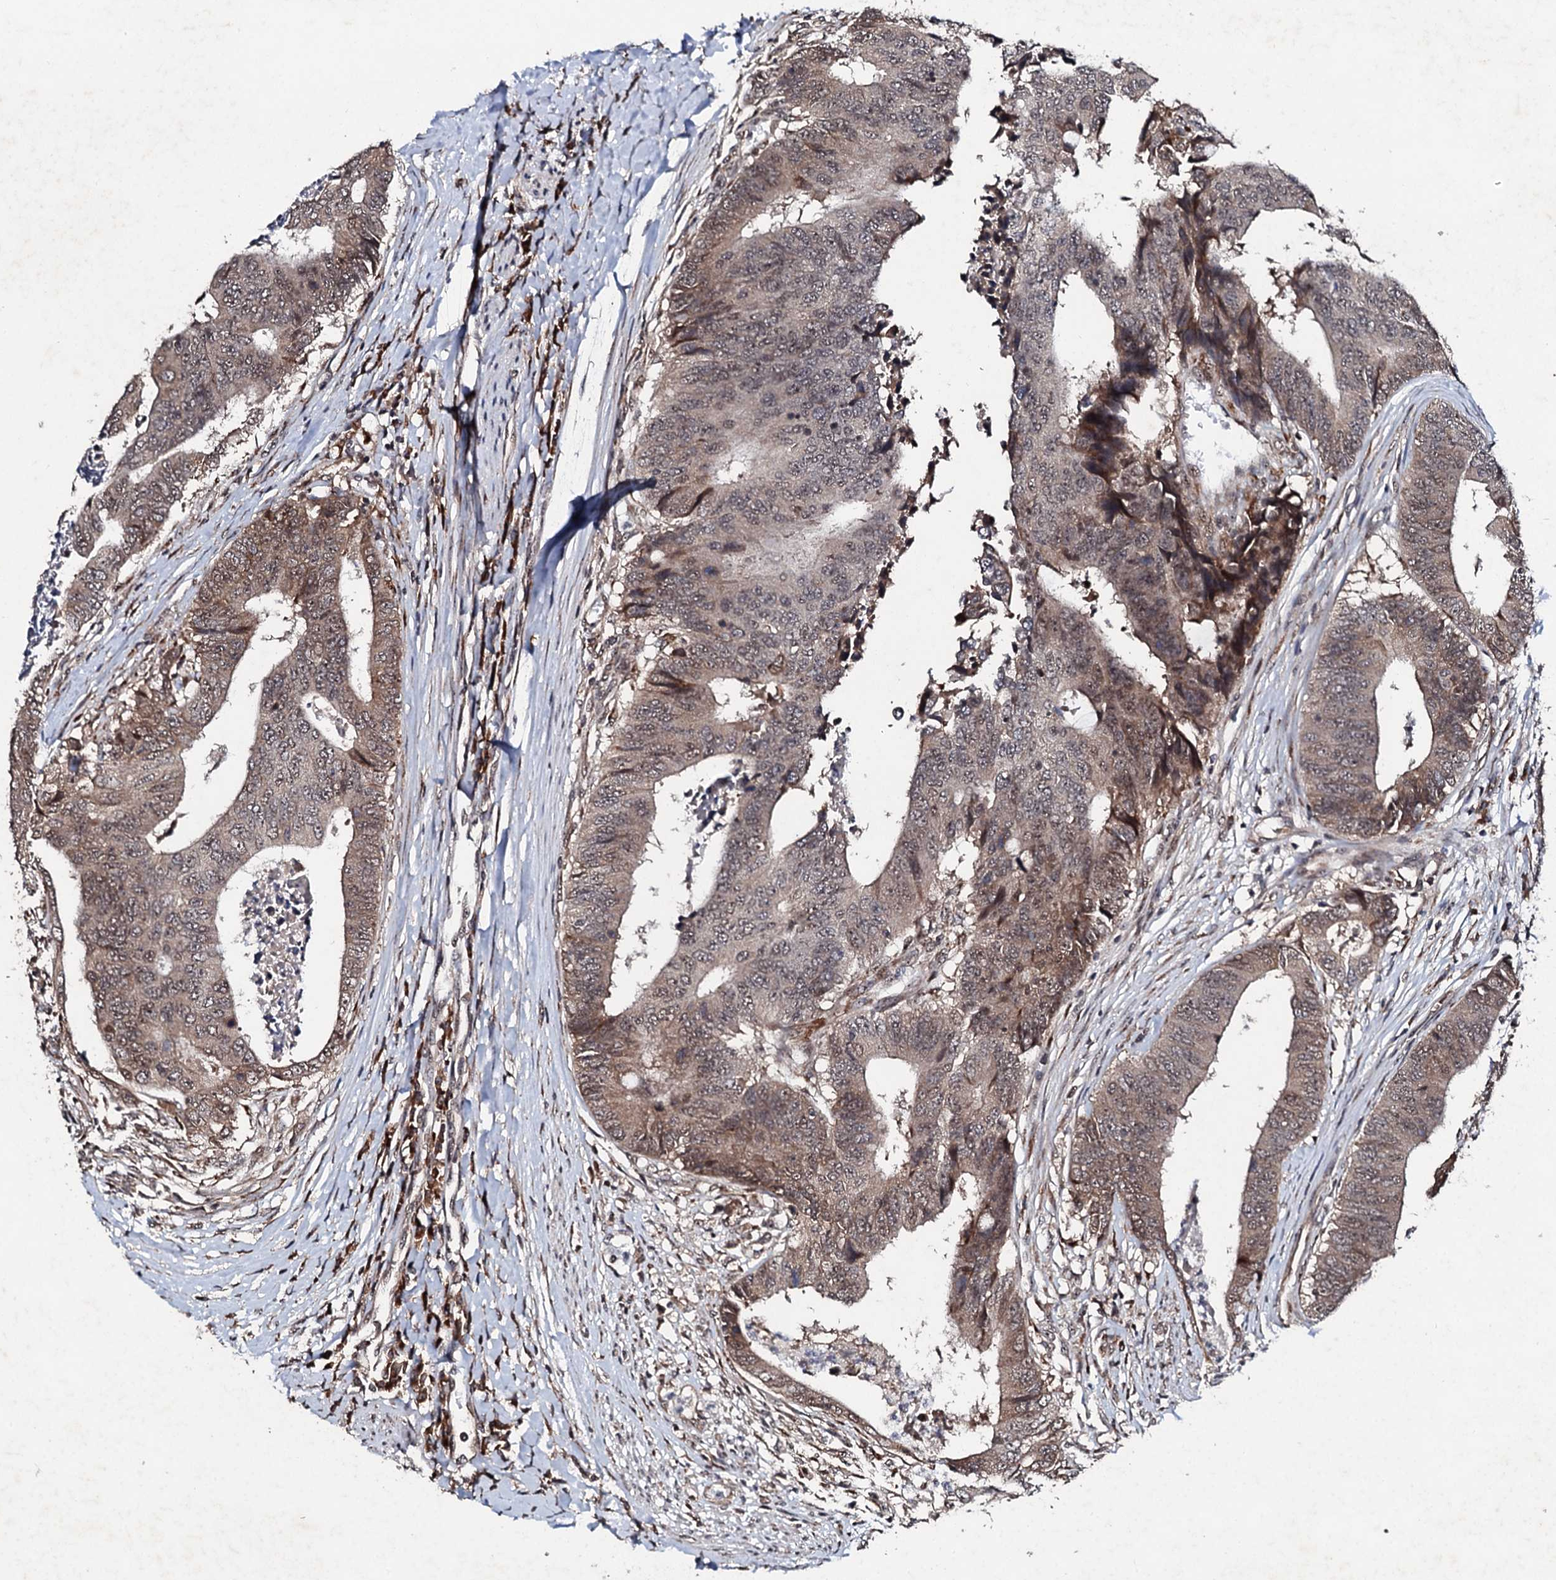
{"staining": {"intensity": "moderate", "quantity": "25%-75%", "location": "cytoplasmic/membranous,nuclear"}, "tissue": "colorectal cancer", "cell_type": "Tumor cells", "image_type": "cancer", "snomed": [{"axis": "morphology", "description": "Adenocarcinoma, NOS"}, {"axis": "topography", "description": "Rectum"}], "caption": "A high-resolution image shows immunohistochemistry (IHC) staining of adenocarcinoma (colorectal), which displays moderate cytoplasmic/membranous and nuclear staining in about 25%-75% of tumor cells.", "gene": "FAM111A", "patient": {"sex": "male", "age": 84}}